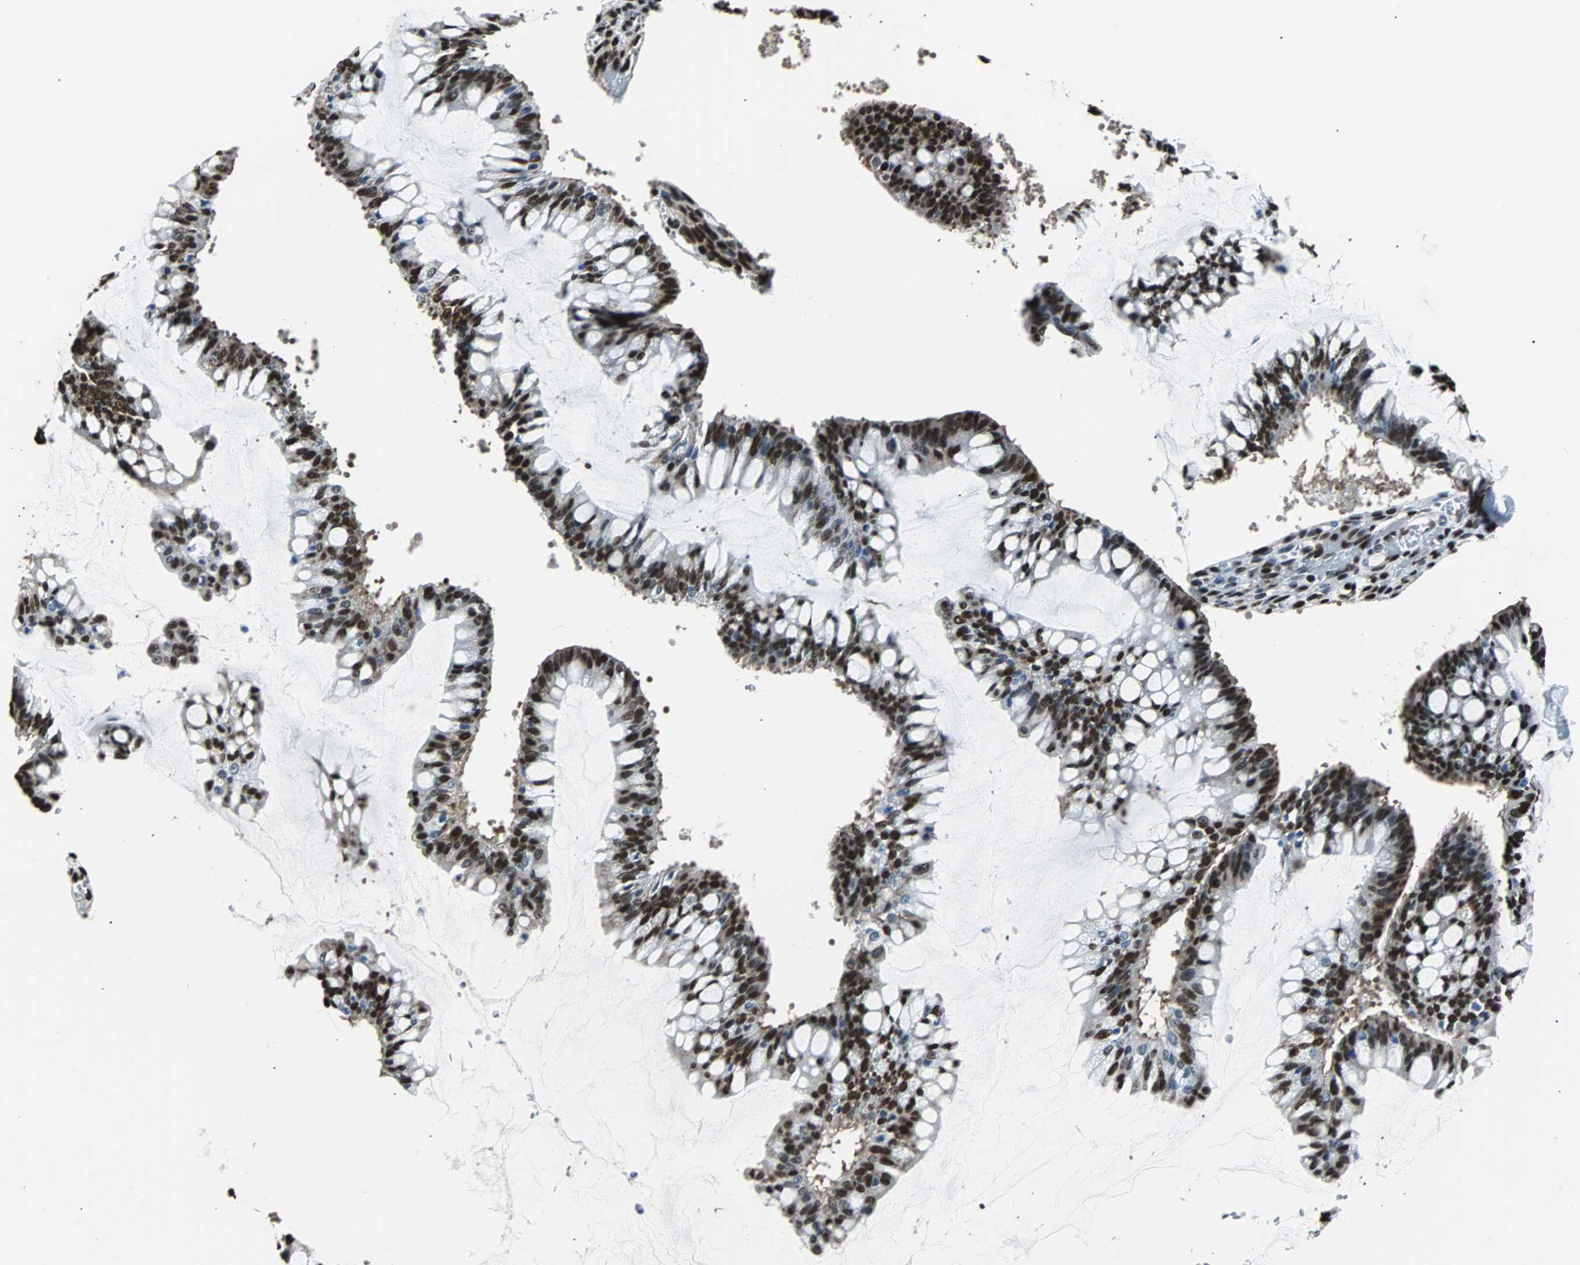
{"staining": {"intensity": "strong", "quantity": ">75%", "location": "nuclear"}, "tissue": "ovarian cancer", "cell_type": "Tumor cells", "image_type": "cancer", "snomed": [{"axis": "morphology", "description": "Cystadenocarcinoma, mucinous, NOS"}, {"axis": "topography", "description": "Ovary"}], "caption": "The immunohistochemical stain labels strong nuclear expression in tumor cells of mucinous cystadenocarcinoma (ovarian) tissue. (DAB IHC, brown staining for protein, blue staining for nuclei).", "gene": "FUBP1", "patient": {"sex": "female", "age": 73}}